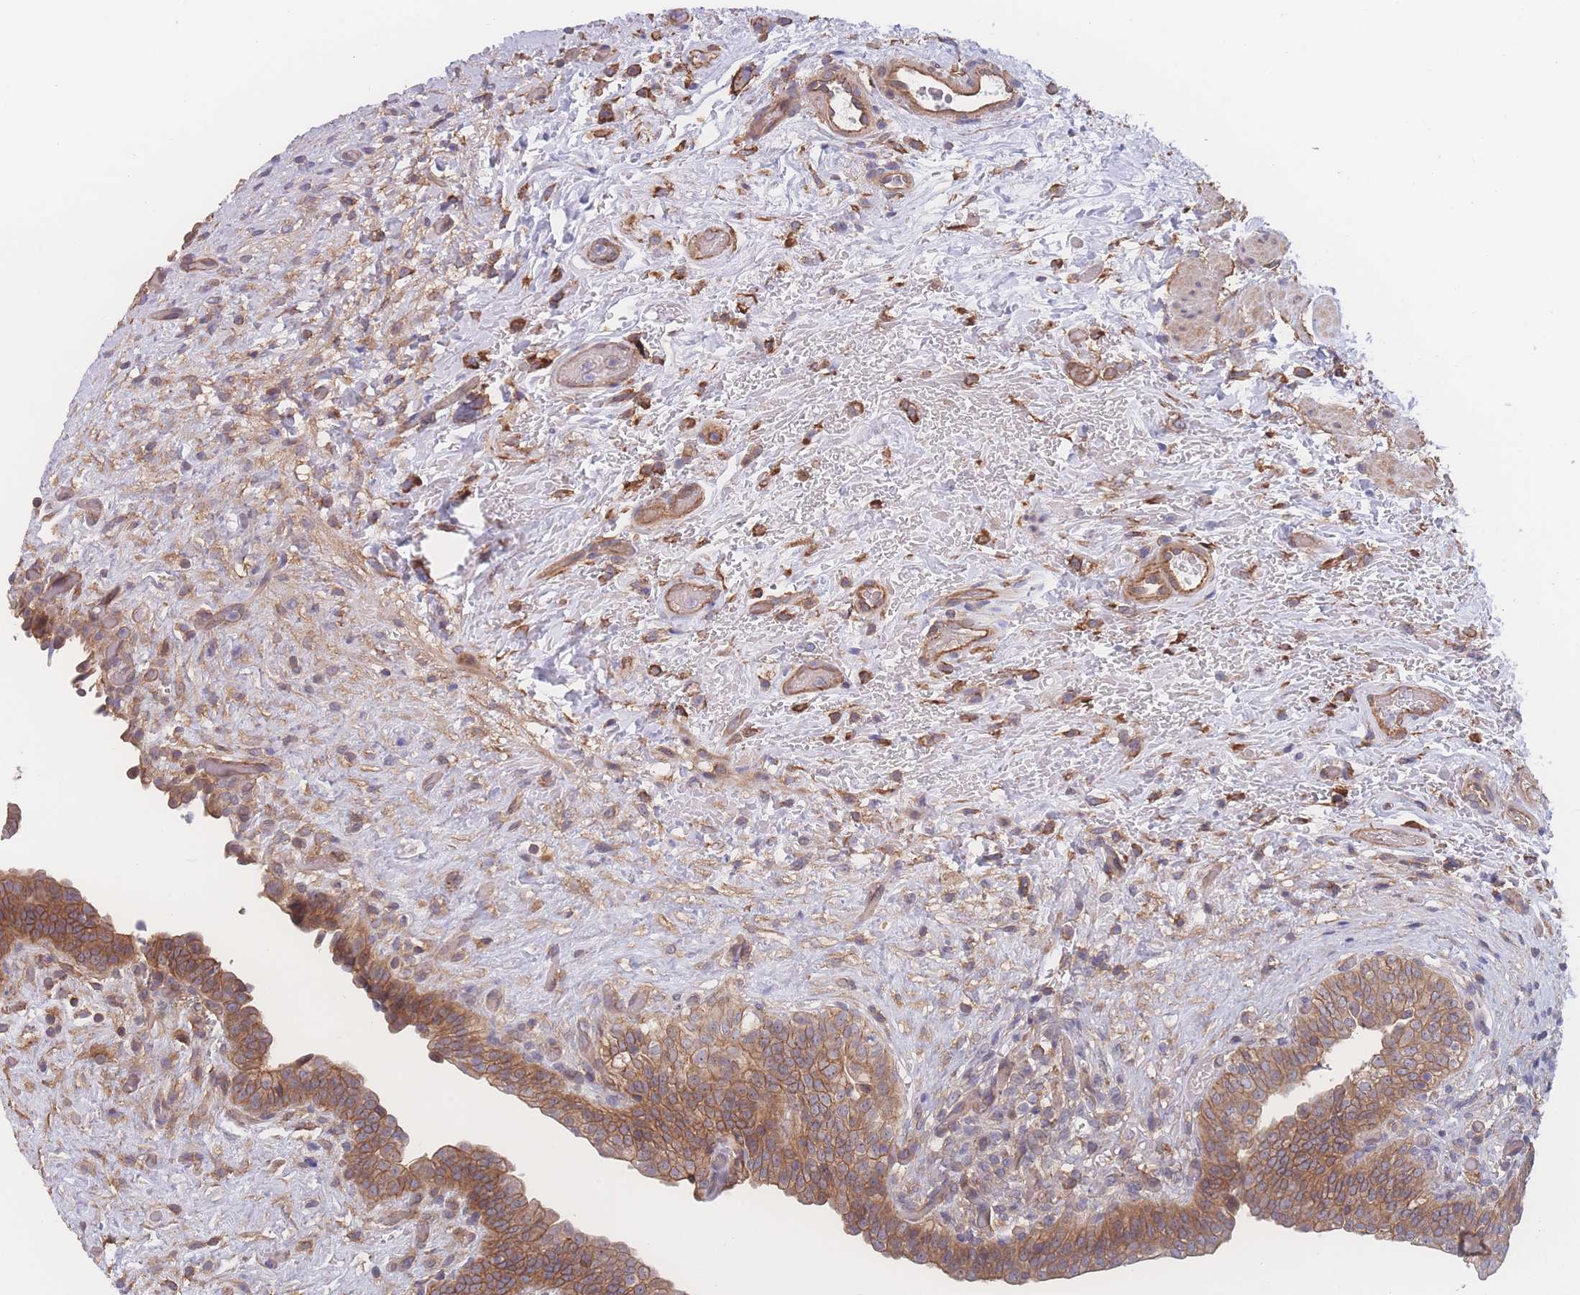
{"staining": {"intensity": "moderate", "quantity": ">75%", "location": "cytoplasmic/membranous"}, "tissue": "urinary bladder", "cell_type": "Urothelial cells", "image_type": "normal", "snomed": [{"axis": "morphology", "description": "Normal tissue, NOS"}, {"axis": "topography", "description": "Urinary bladder"}], "caption": "Protein expression analysis of normal urinary bladder shows moderate cytoplasmic/membranous expression in about >75% of urothelial cells.", "gene": "CFAP97", "patient": {"sex": "male", "age": 69}}